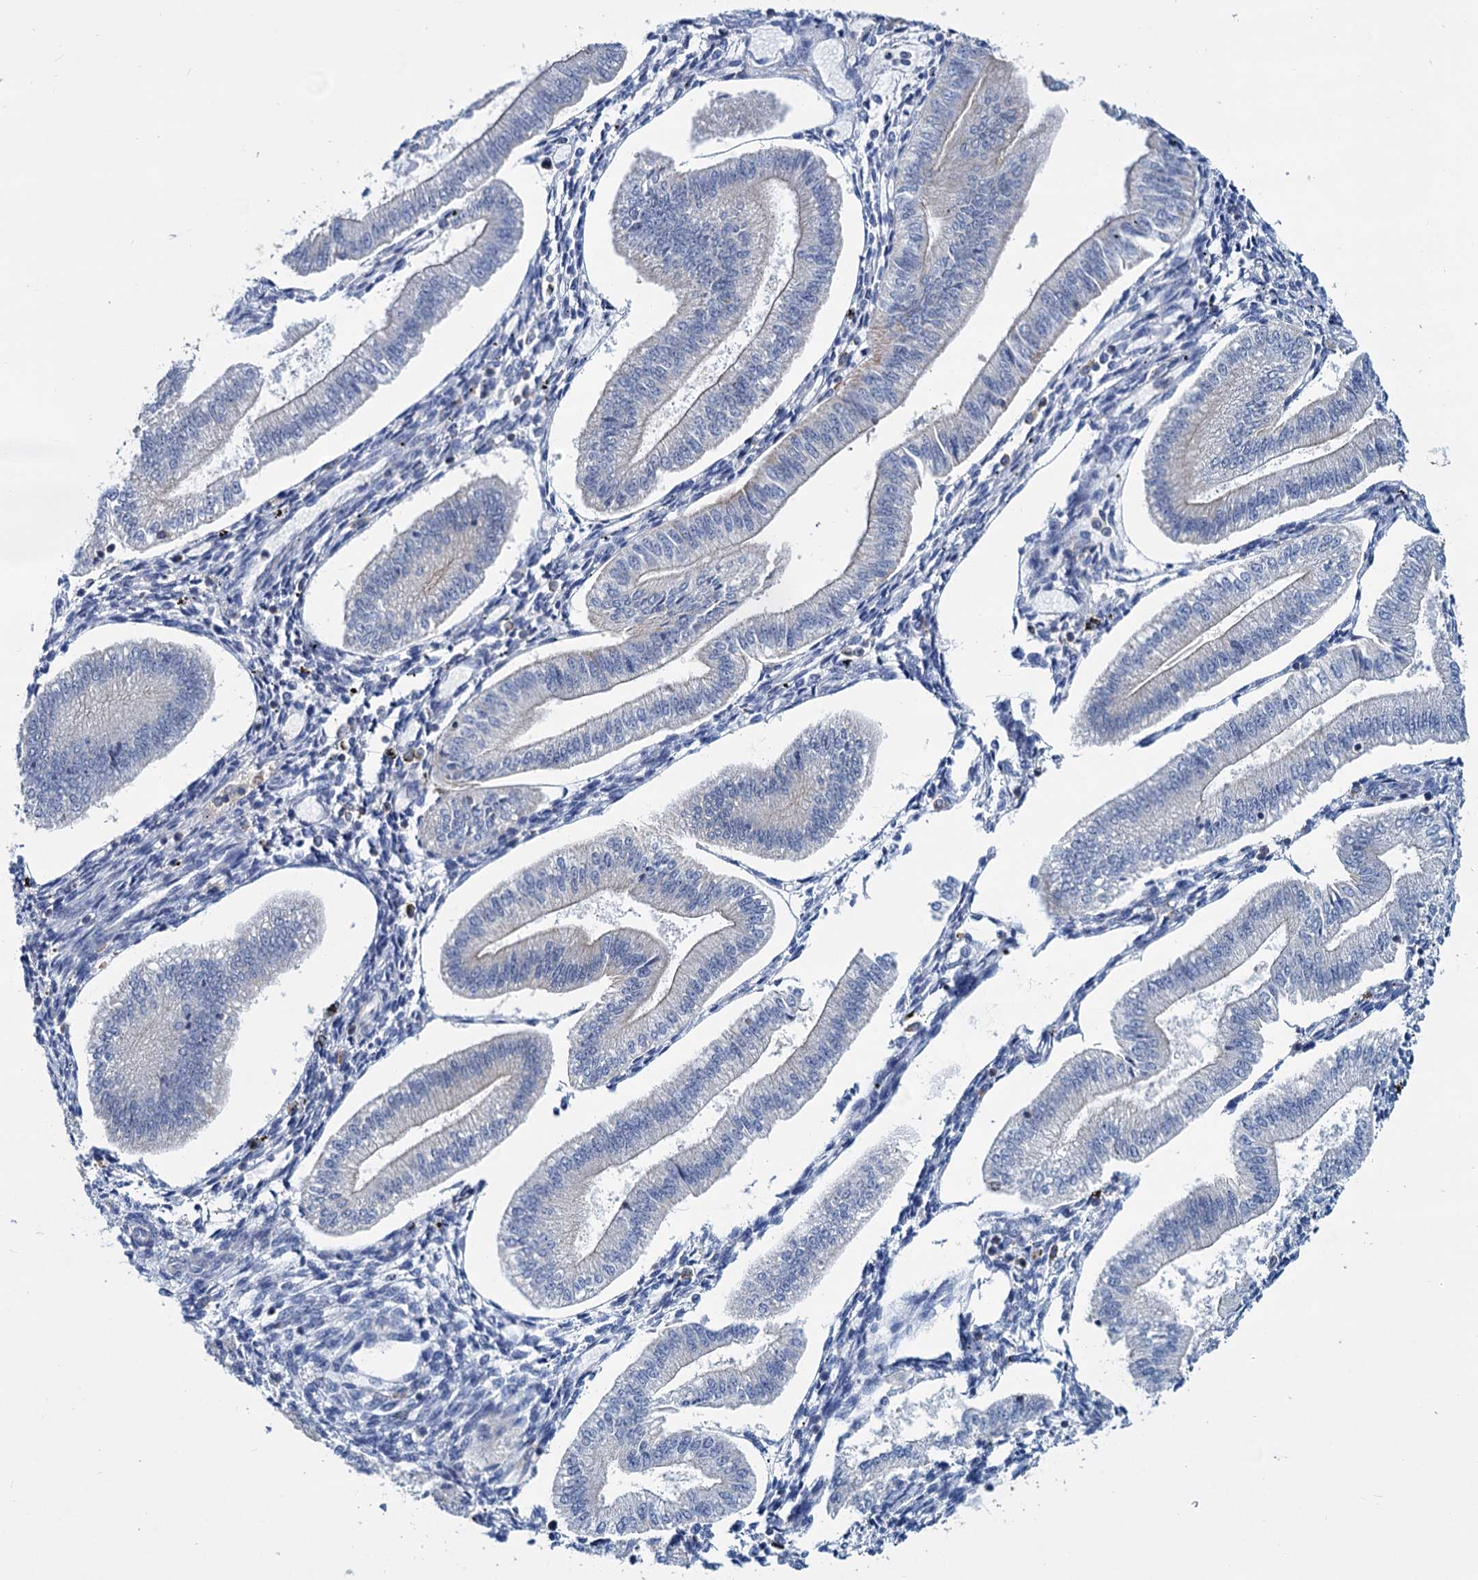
{"staining": {"intensity": "negative", "quantity": "none", "location": "none"}, "tissue": "endometrium", "cell_type": "Cells in endometrial stroma", "image_type": "normal", "snomed": [{"axis": "morphology", "description": "Normal tissue, NOS"}, {"axis": "topography", "description": "Endometrium"}], "caption": "A photomicrograph of human endometrium is negative for staining in cells in endometrial stroma. (DAB (3,3'-diaminobenzidine) IHC with hematoxylin counter stain).", "gene": "LRCH4", "patient": {"sex": "female", "age": 34}}